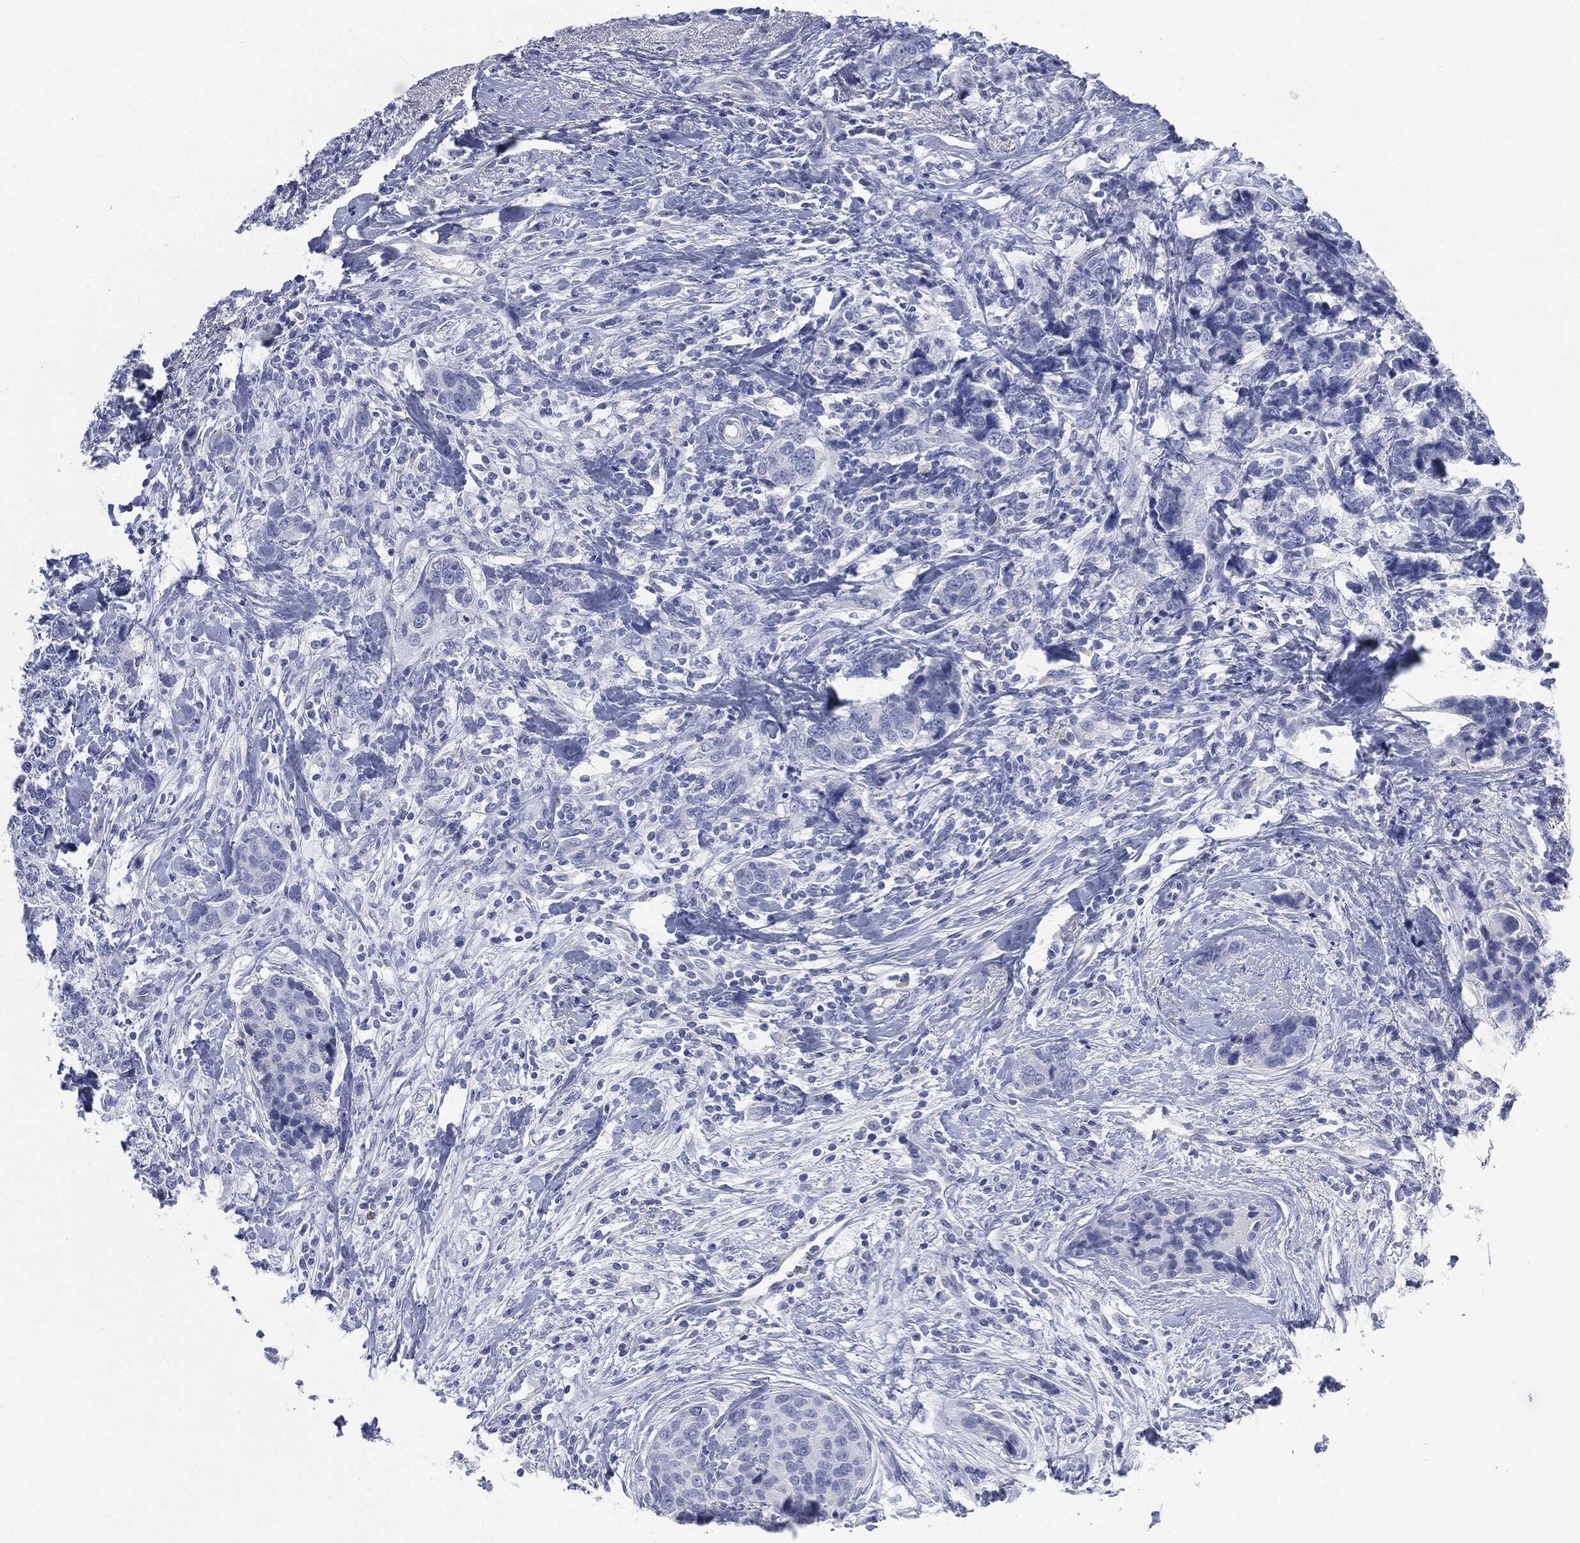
{"staining": {"intensity": "negative", "quantity": "none", "location": "none"}, "tissue": "breast cancer", "cell_type": "Tumor cells", "image_type": "cancer", "snomed": [{"axis": "morphology", "description": "Lobular carcinoma"}, {"axis": "topography", "description": "Breast"}], "caption": "Lobular carcinoma (breast) stained for a protein using immunohistochemistry (IHC) displays no positivity tumor cells.", "gene": "CEACAM8", "patient": {"sex": "female", "age": 59}}